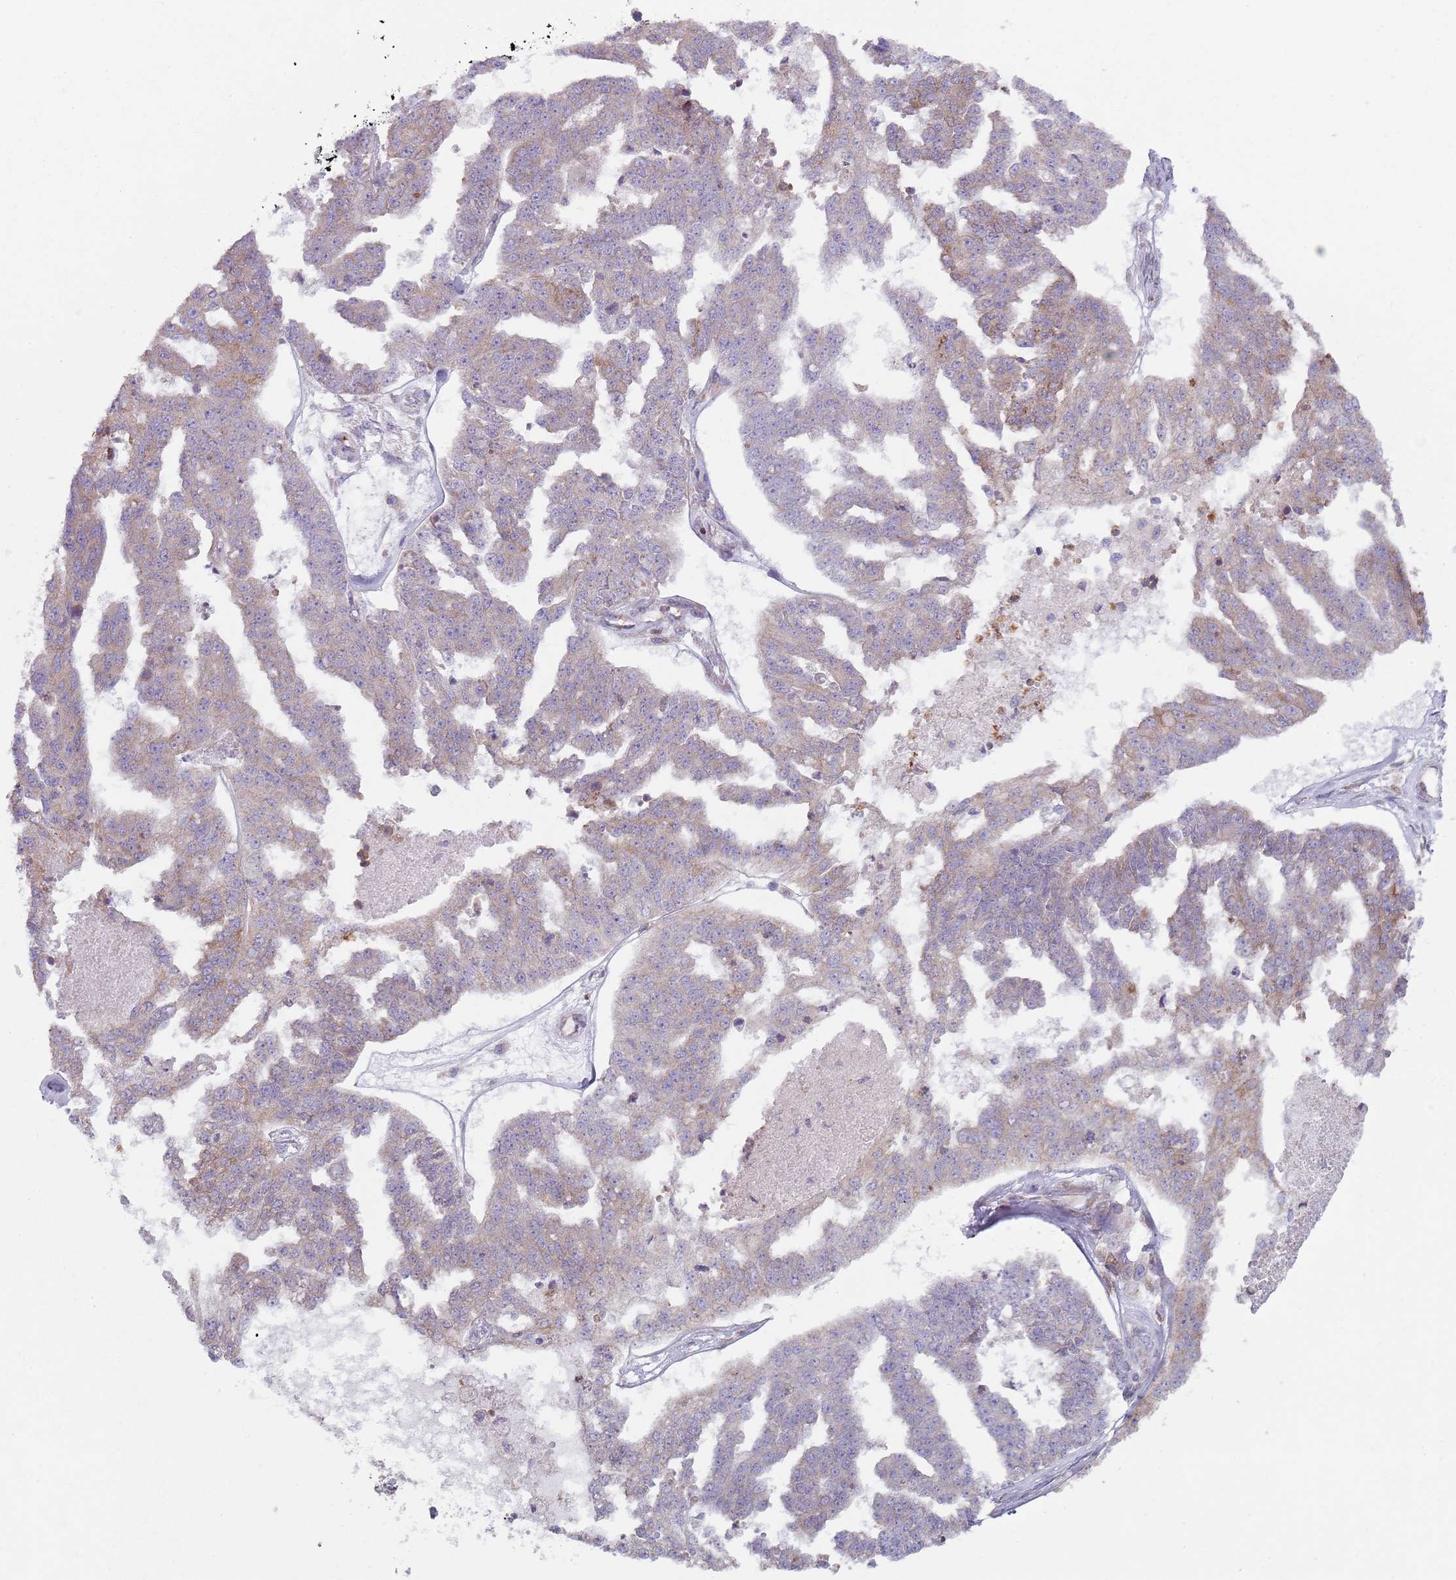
{"staining": {"intensity": "negative", "quantity": "none", "location": "none"}, "tissue": "ovarian cancer", "cell_type": "Tumor cells", "image_type": "cancer", "snomed": [{"axis": "morphology", "description": "Cystadenocarcinoma, serous, NOS"}, {"axis": "topography", "description": "Ovary"}], "caption": "Immunohistochemistry (IHC) image of neoplastic tissue: human serous cystadenocarcinoma (ovarian) stained with DAB (3,3'-diaminobenzidine) displays no significant protein positivity in tumor cells.", "gene": "SPATA2", "patient": {"sex": "female", "age": 58}}